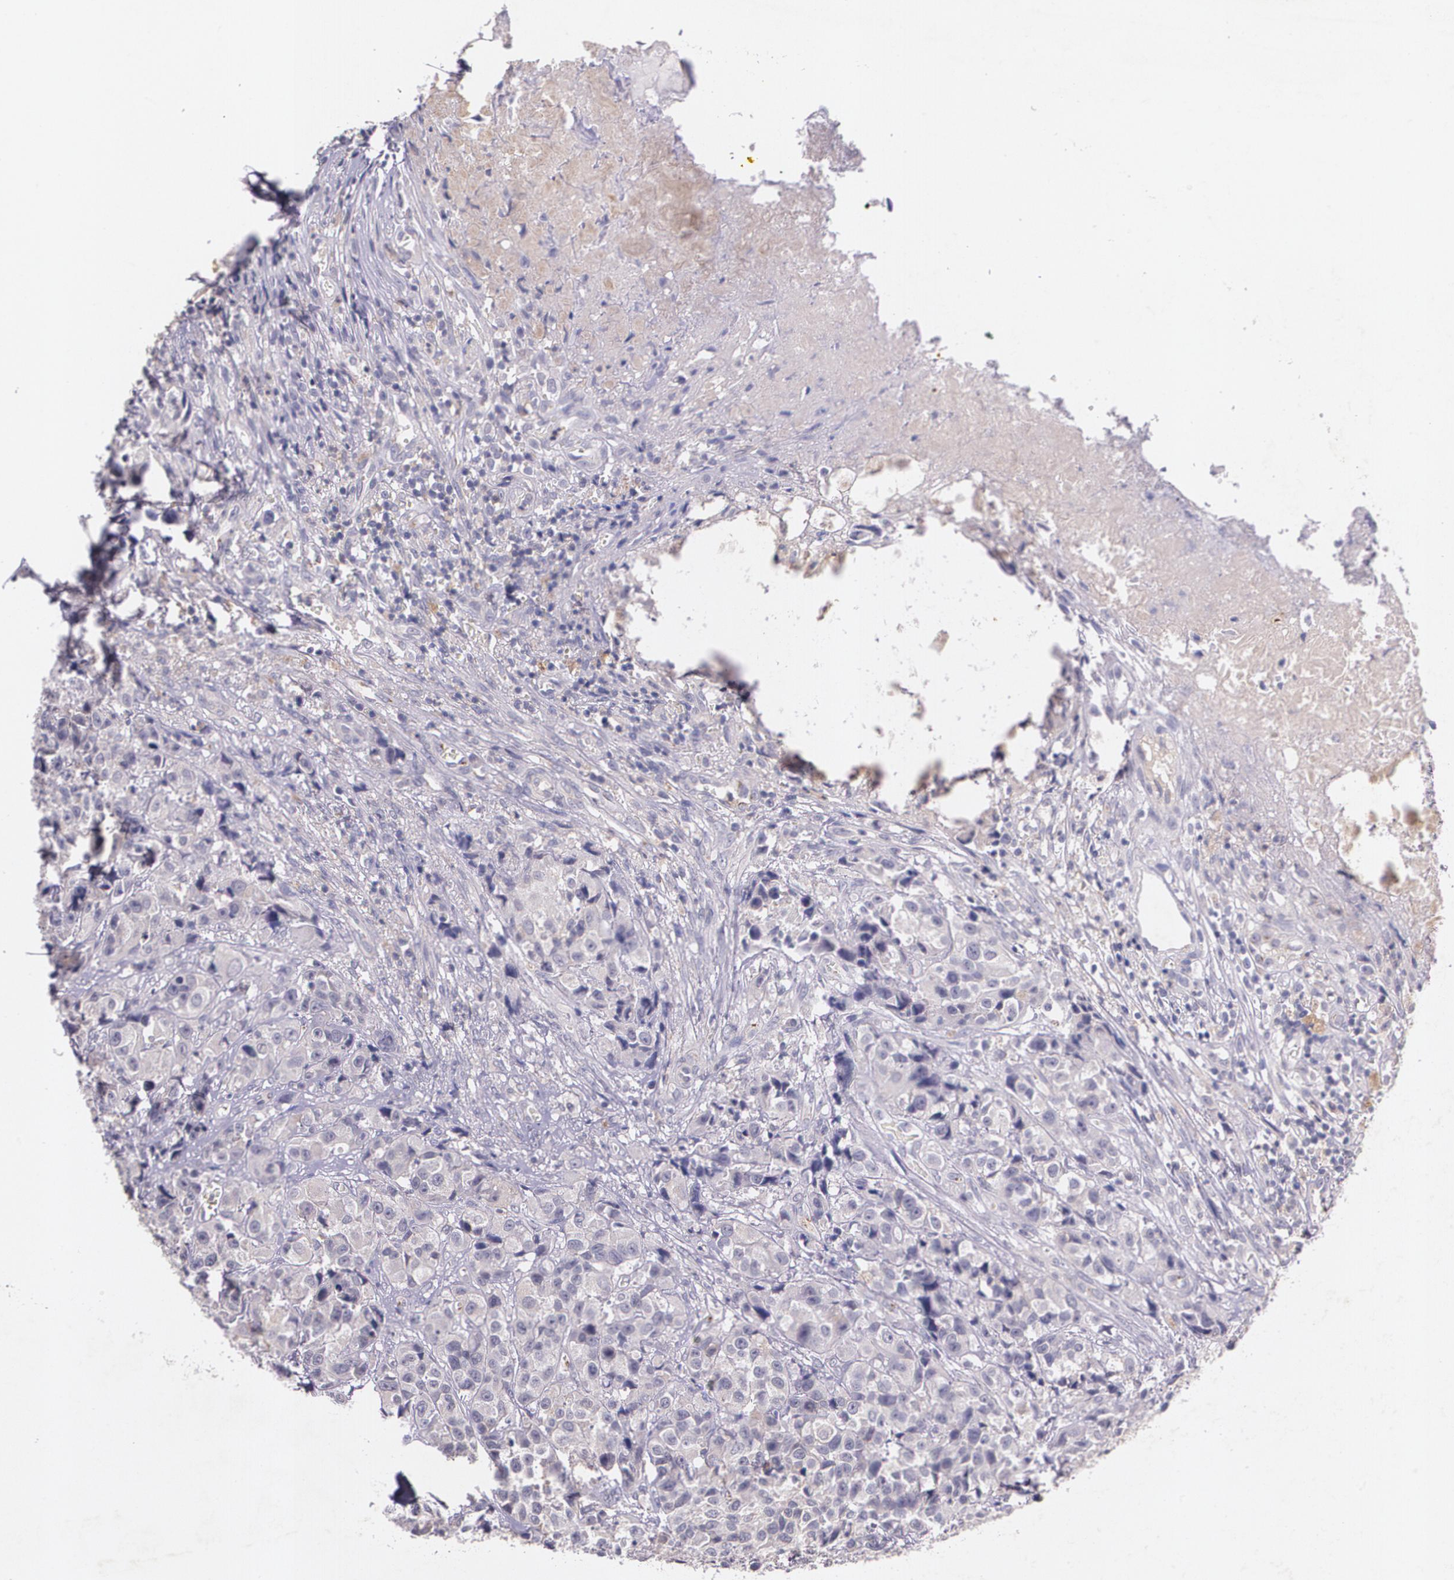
{"staining": {"intensity": "weak", "quantity": "25%-75%", "location": "cytoplasmic/membranous"}, "tissue": "urothelial cancer", "cell_type": "Tumor cells", "image_type": "cancer", "snomed": [{"axis": "morphology", "description": "Urothelial carcinoma, High grade"}, {"axis": "topography", "description": "Urinary bladder"}], "caption": "This image shows urothelial cancer stained with immunohistochemistry to label a protein in brown. The cytoplasmic/membranous of tumor cells show weak positivity for the protein. Nuclei are counter-stained blue.", "gene": "TM4SF1", "patient": {"sex": "female", "age": 81}}